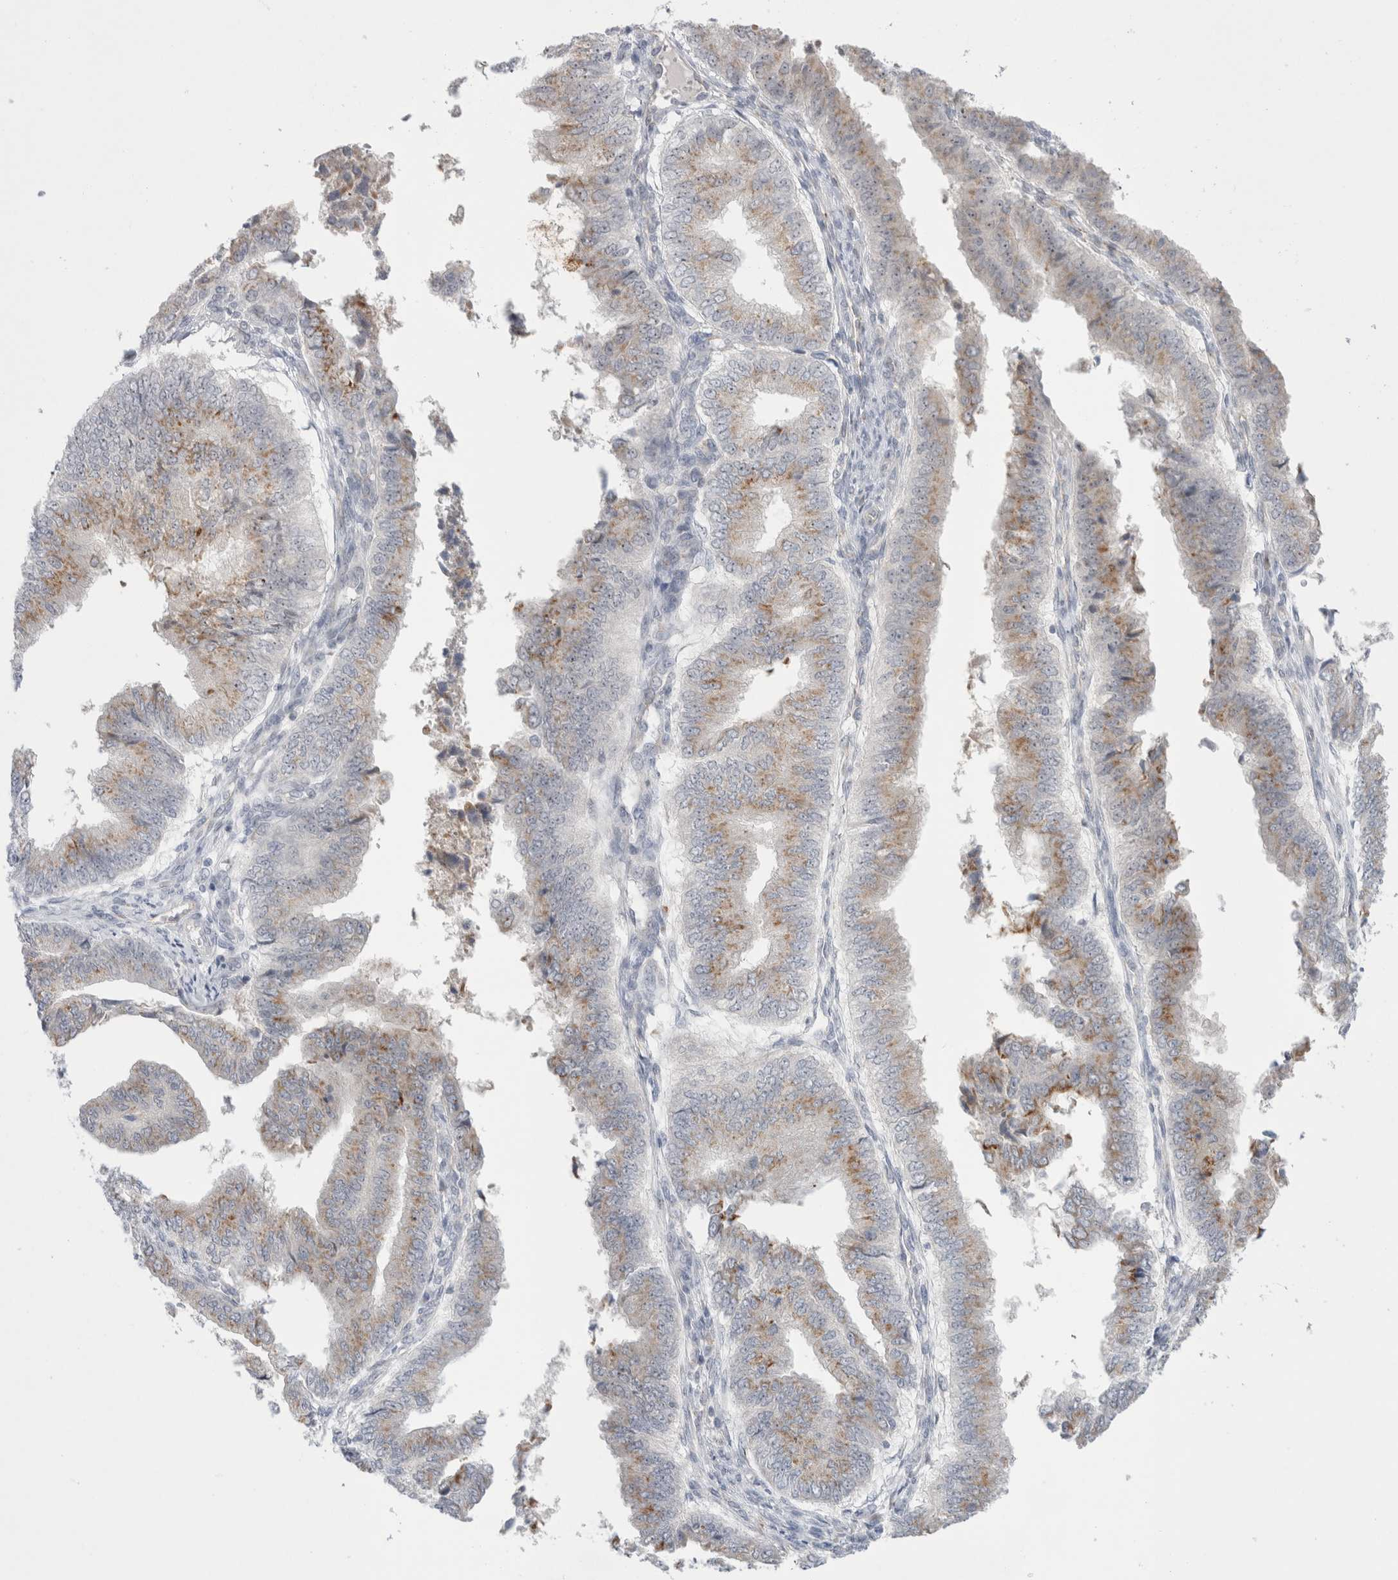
{"staining": {"intensity": "weak", "quantity": ">75%", "location": "cytoplasmic/membranous,nuclear"}, "tissue": "endometrial cancer", "cell_type": "Tumor cells", "image_type": "cancer", "snomed": [{"axis": "morphology", "description": "Polyp, NOS"}, {"axis": "morphology", "description": "Adenocarcinoma, NOS"}, {"axis": "morphology", "description": "Adenoma, NOS"}, {"axis": "topography", "description": "Endometrium"}], "caption": "Immunohistochemistry photomicrograph of endometrial cancer (polyp) stained for a protein (brown), which exhibits low levels of weak cytoplasmic/membranous and nuclear expression in approximately >75% of tumor cells.", "gene": "CERS5", "patient": {"sex": "female", "age": 79}}